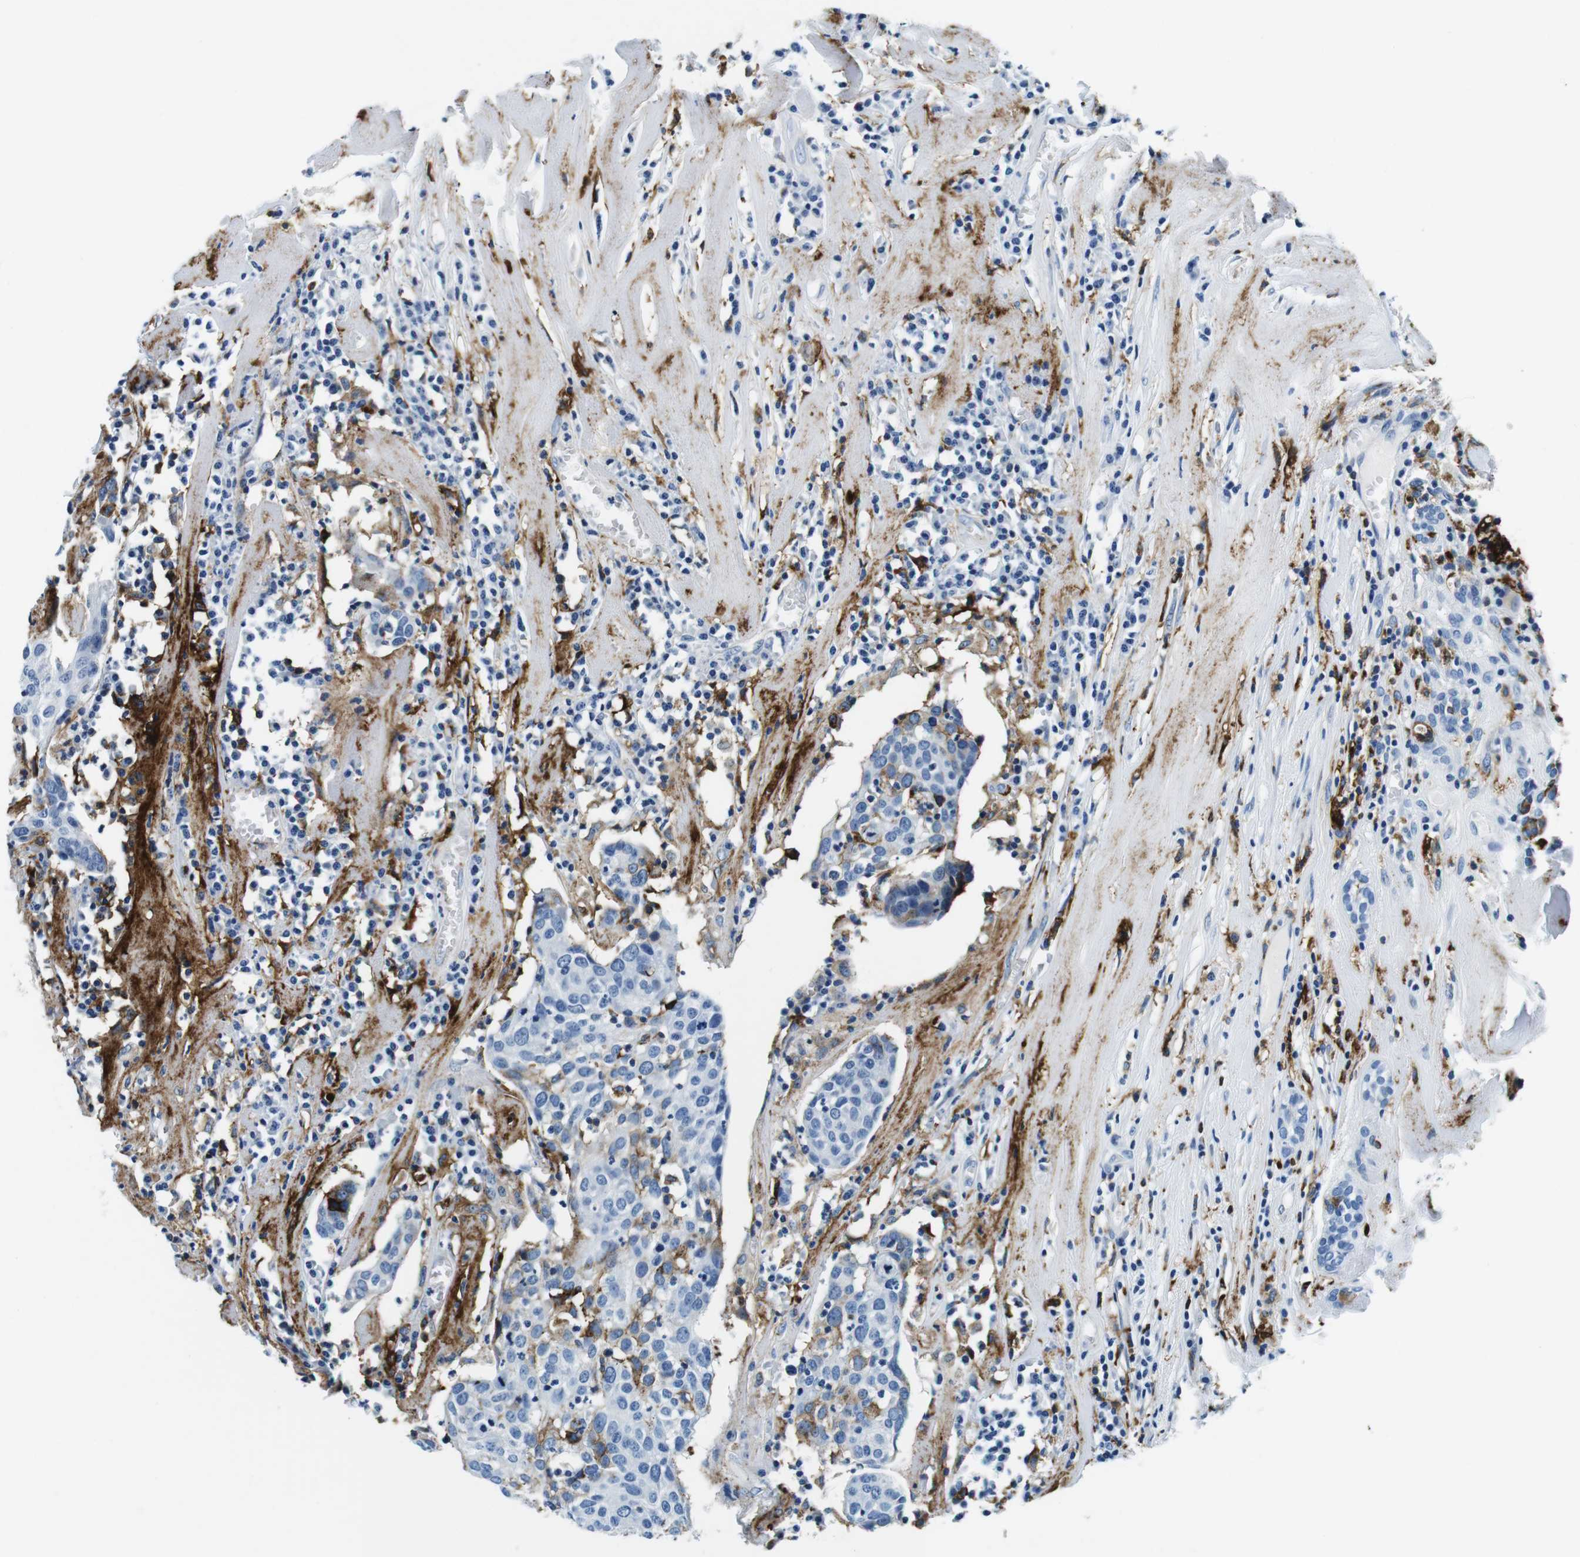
{"staining": {"intensity": "weak", "quantity": "<25%", "location": "cytoplasmic/membranous"}, "tissue": "head and neck cancer", "cell_type": "Tumor cells", "image_type": "cancer", "snomed": [{"axis": "morphology", "description": "Adenocarcinoma, NOS"}, {"axis": "topography", "description": "Salivary gland"}, {"axis": "topography", "description": "Head-Neck"}], "caption": "This is a image of IHC staining of adenocarcinoma (head and neck), which shows no expression in tumor cells.", "gene": "HLA-DRB1", "patient": {"sex": "female", "age": 65}}